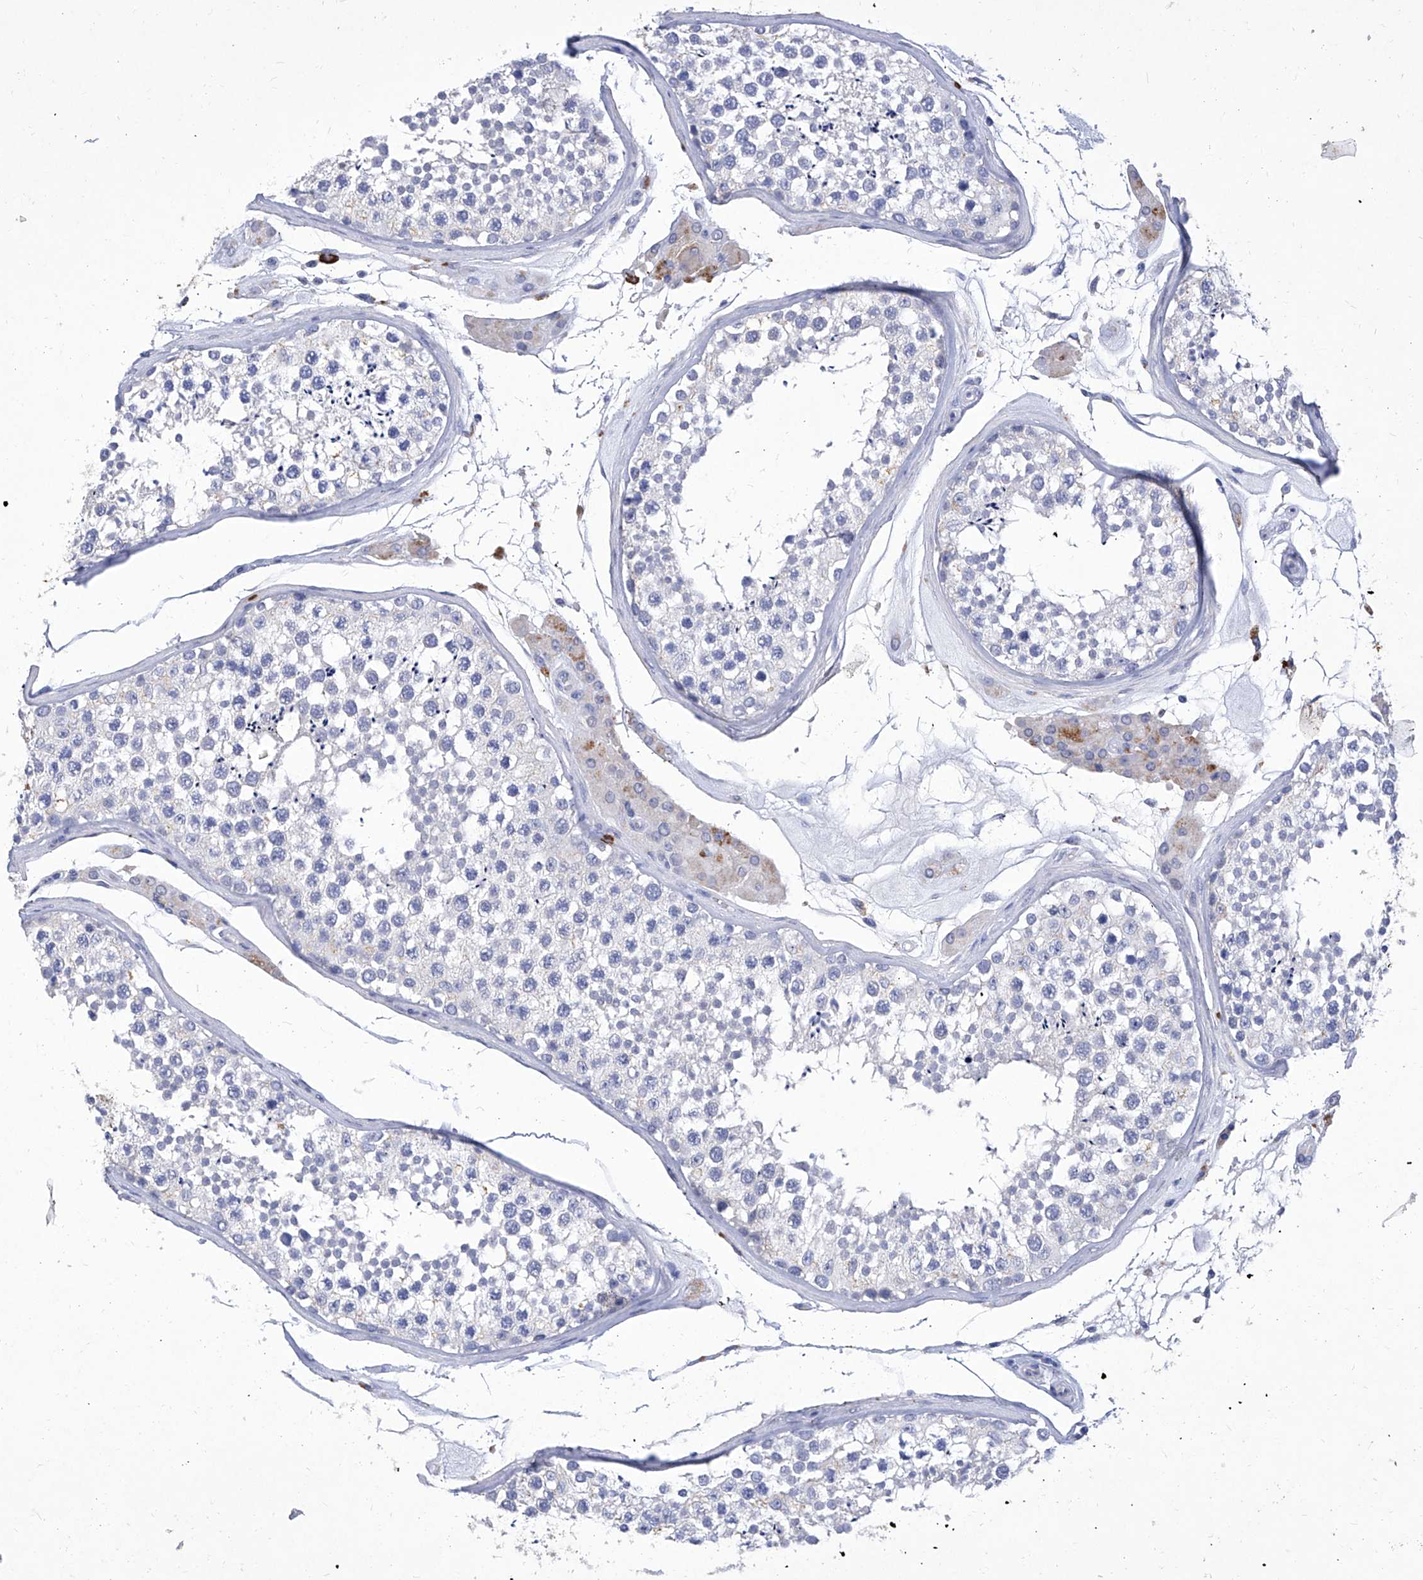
{"staining": {"intensity": "weak", "quantity": "<25%", "location": "cytoplasmic/membranous"}, "tissue": "testis", "cell_type": "Cells in seminiferous ducts", "image_type": "normal", "snomed": [{"axis": "morphology", "description": "Normal tissue, NOS"}, {"axis": "topography", "description": "Testis"}], "caption": "This is a micrograph of immunohistochemistry (IHC) staining of normal testis, which shows no staining in cells in seminiferous ducts.", "gene": "IFNL2", "patient": {"sex": "male", "age": 46}}